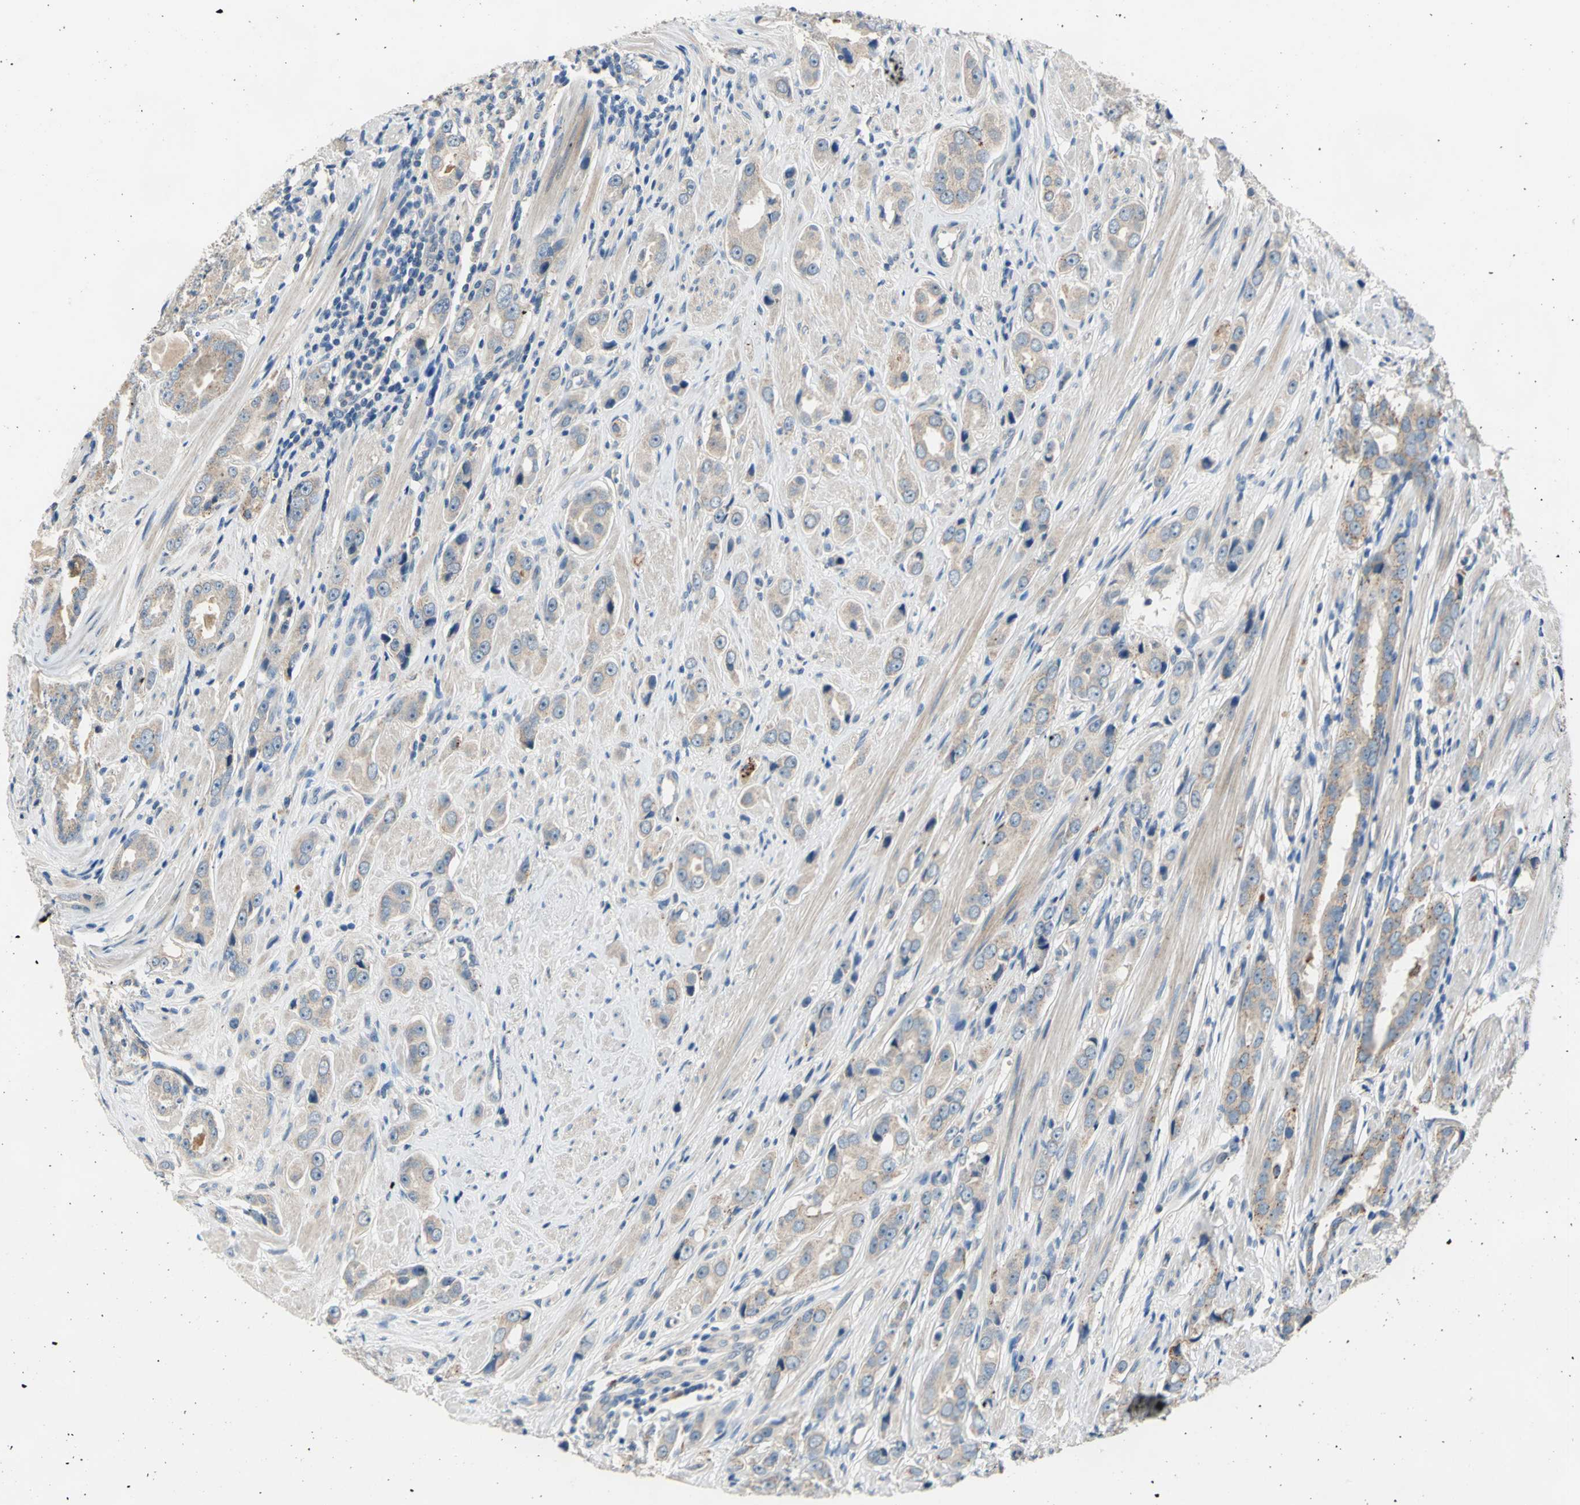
{"staining": {"intensity": "weak", "quantity": ">75%", "location": "cytoplasmic/membranous"}, "tissue": "prostate cancer", "cell_type": "Tumor cells", "image_type": "cancer", "snomed": [{"axis": "morphology", "description": "Adenocarcinoma, Medium grade"}, {"axis": "topography", "description": "Prostate"}], "caption": "A micrograph of medium-grade adenocarcinoma (prostate) stained for a protein demonstrates weak cytoplasmic/membranous brown staining in tumor cells.", "gene": "RASD2", "patient": {"sex": "male", "age": 53}}